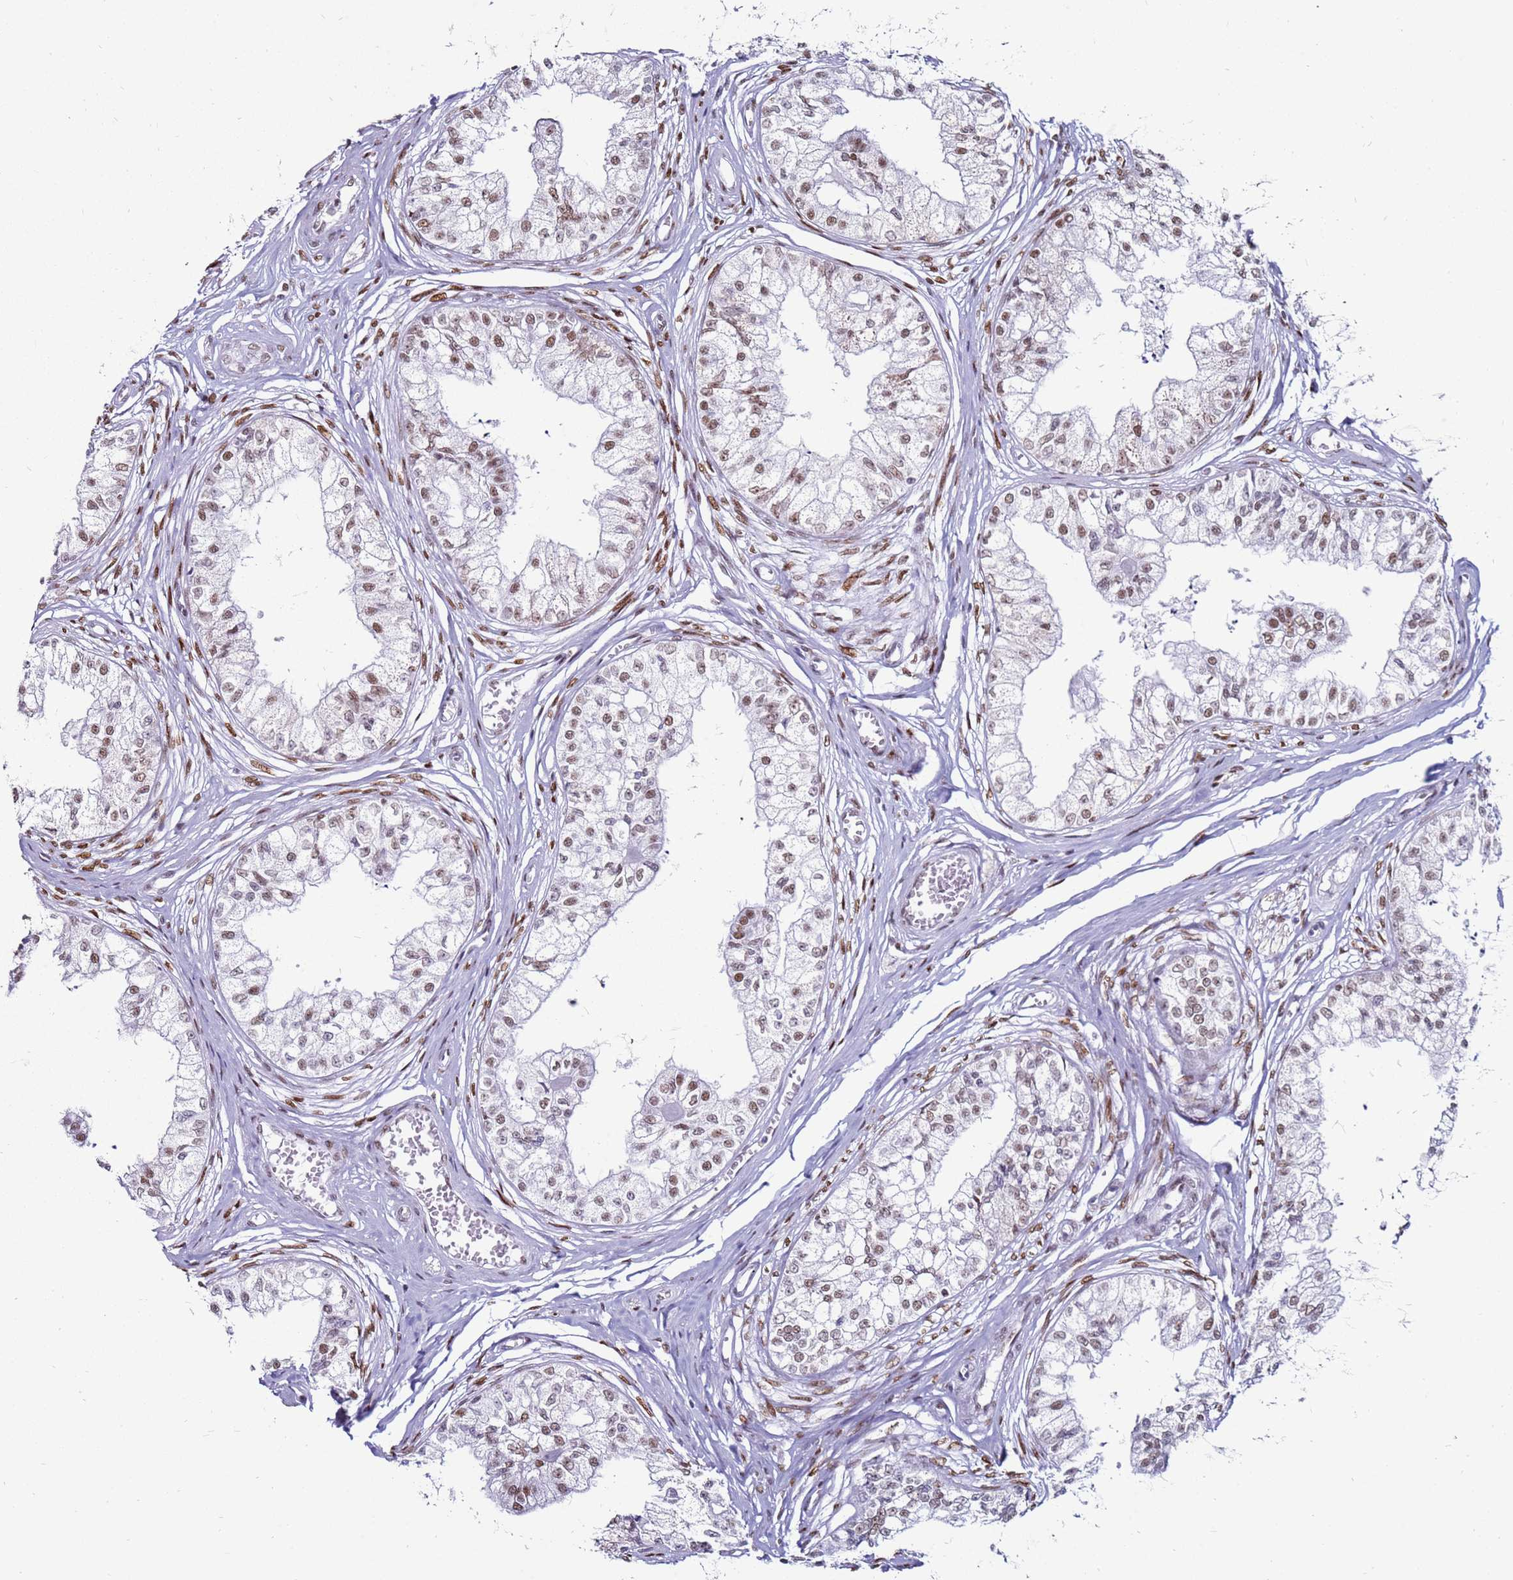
{"staining": {"intensity": "strong", "quantity": "25%-75%", "location": "nuclear"}, "tissue": "epididymis", "cell_type": "Glandular cells", "image_type": "normal", "snomed": [{"axis": "morphology", "description": "Normal tissue, NOS"}, {"axis": "topography", "description": "Epididymis"}], "caption": "Immunohistochemical staining of unremarkable human epididymis reveals high levels of strong nuclear staining in about 25%-75% of glandular cells. (Brightfield microscopy of DAB IHC at high magnification).", "gene": "KPNA4", "patient": {"sex": "male", "age": 79}}